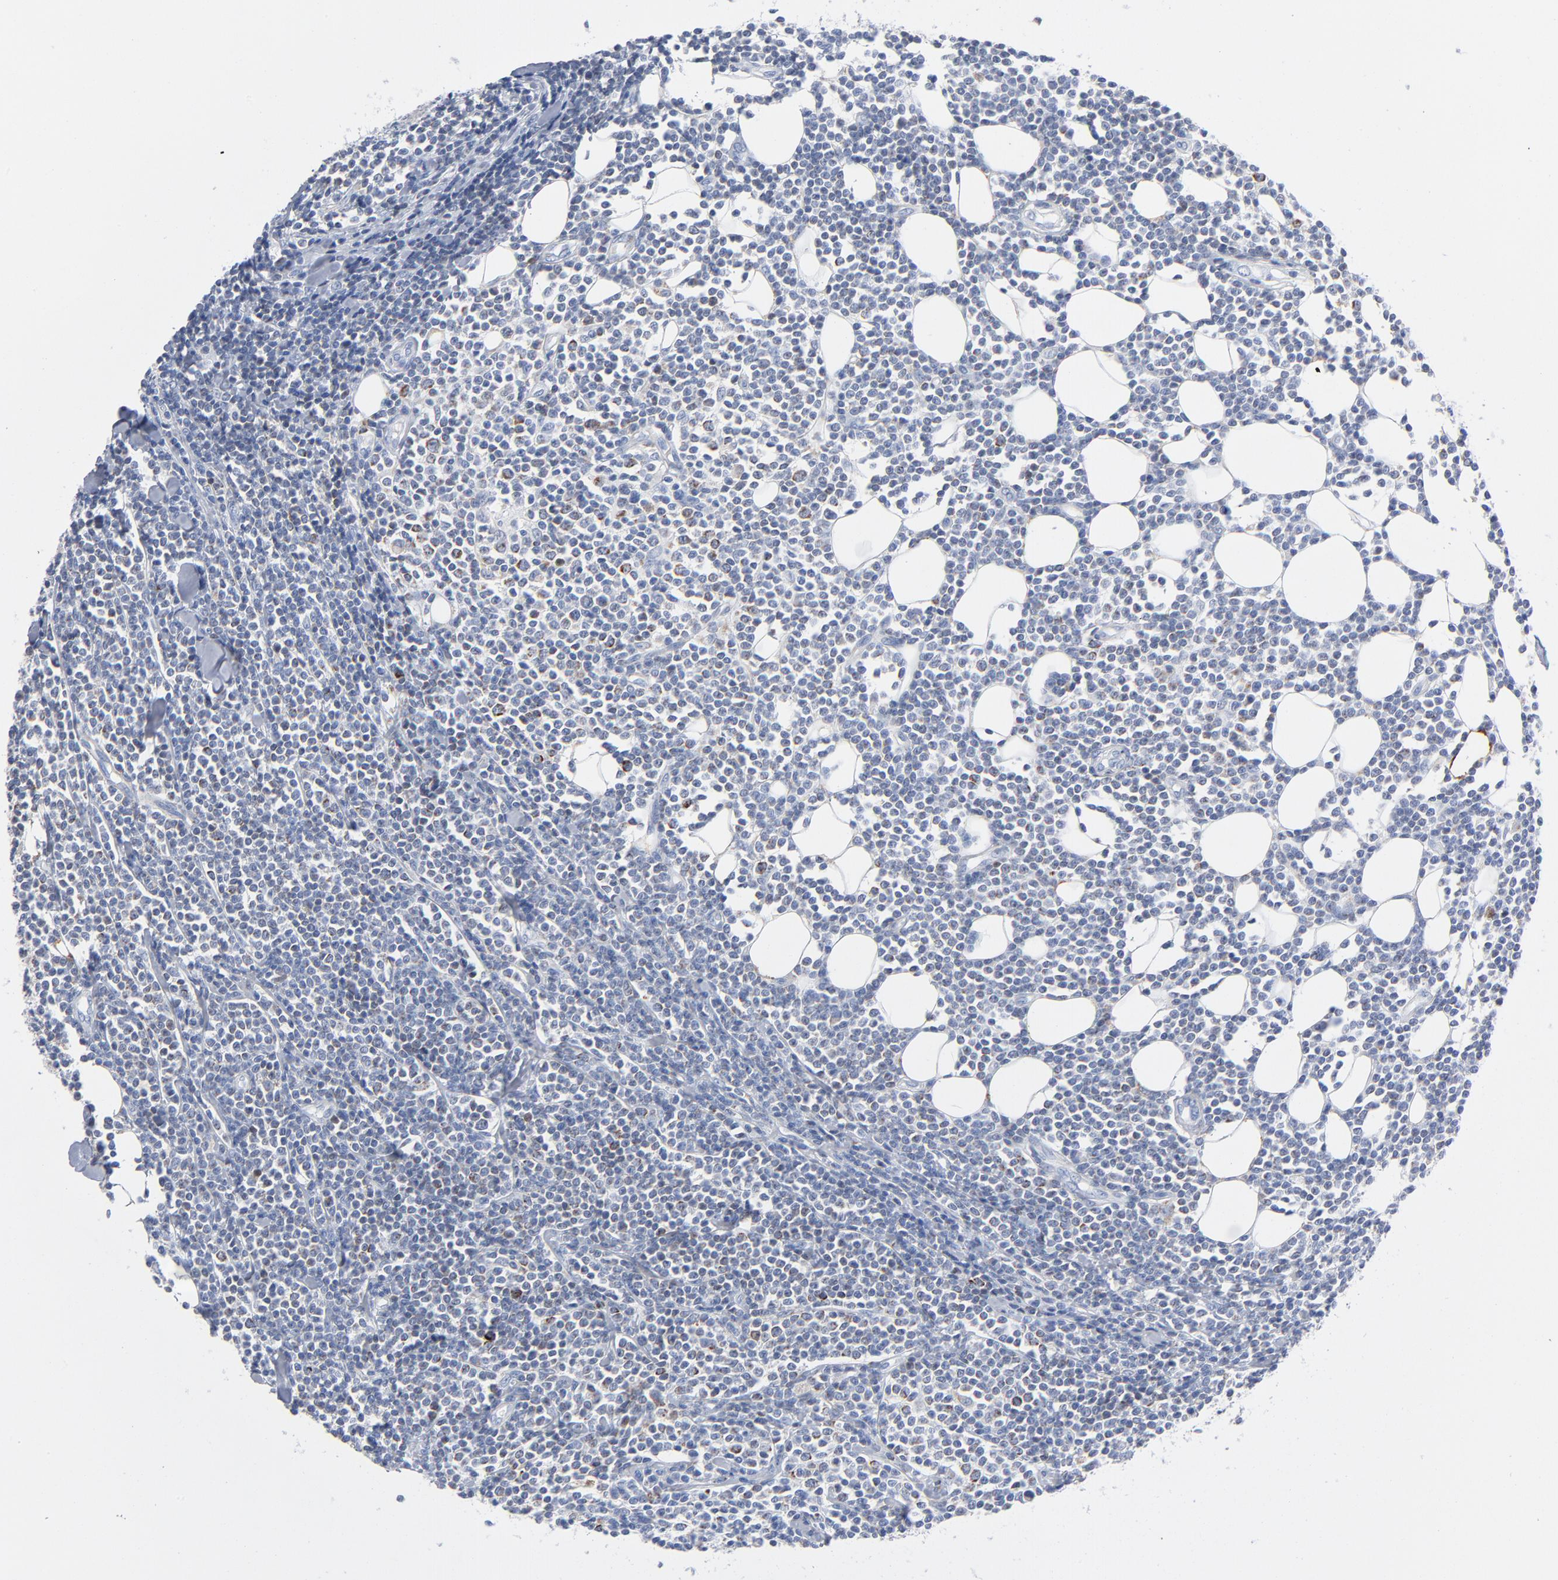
{"staining": {"intensity": "weak", "quantity": "<25%", "location": "cytoplasmic/membranous"}, "tissue": "lymphoma", "cell_type": "Tumor cells", "image_type": "cancer", "snomed": [{"axis": "morphology", "description": "Malignant lymphoma, non-Hodgkin's type, Low grade"}, {"axis": "topography", "description": "Soft tissue"}], "caption": "This is an IHC histopathology image of human malignant lymphoma, non-Hodgkin's type (low-grade). There is no positivity in tumor cells.", "gene": "CHCHD10", "patient": {"sex": "male", "age": 92}}